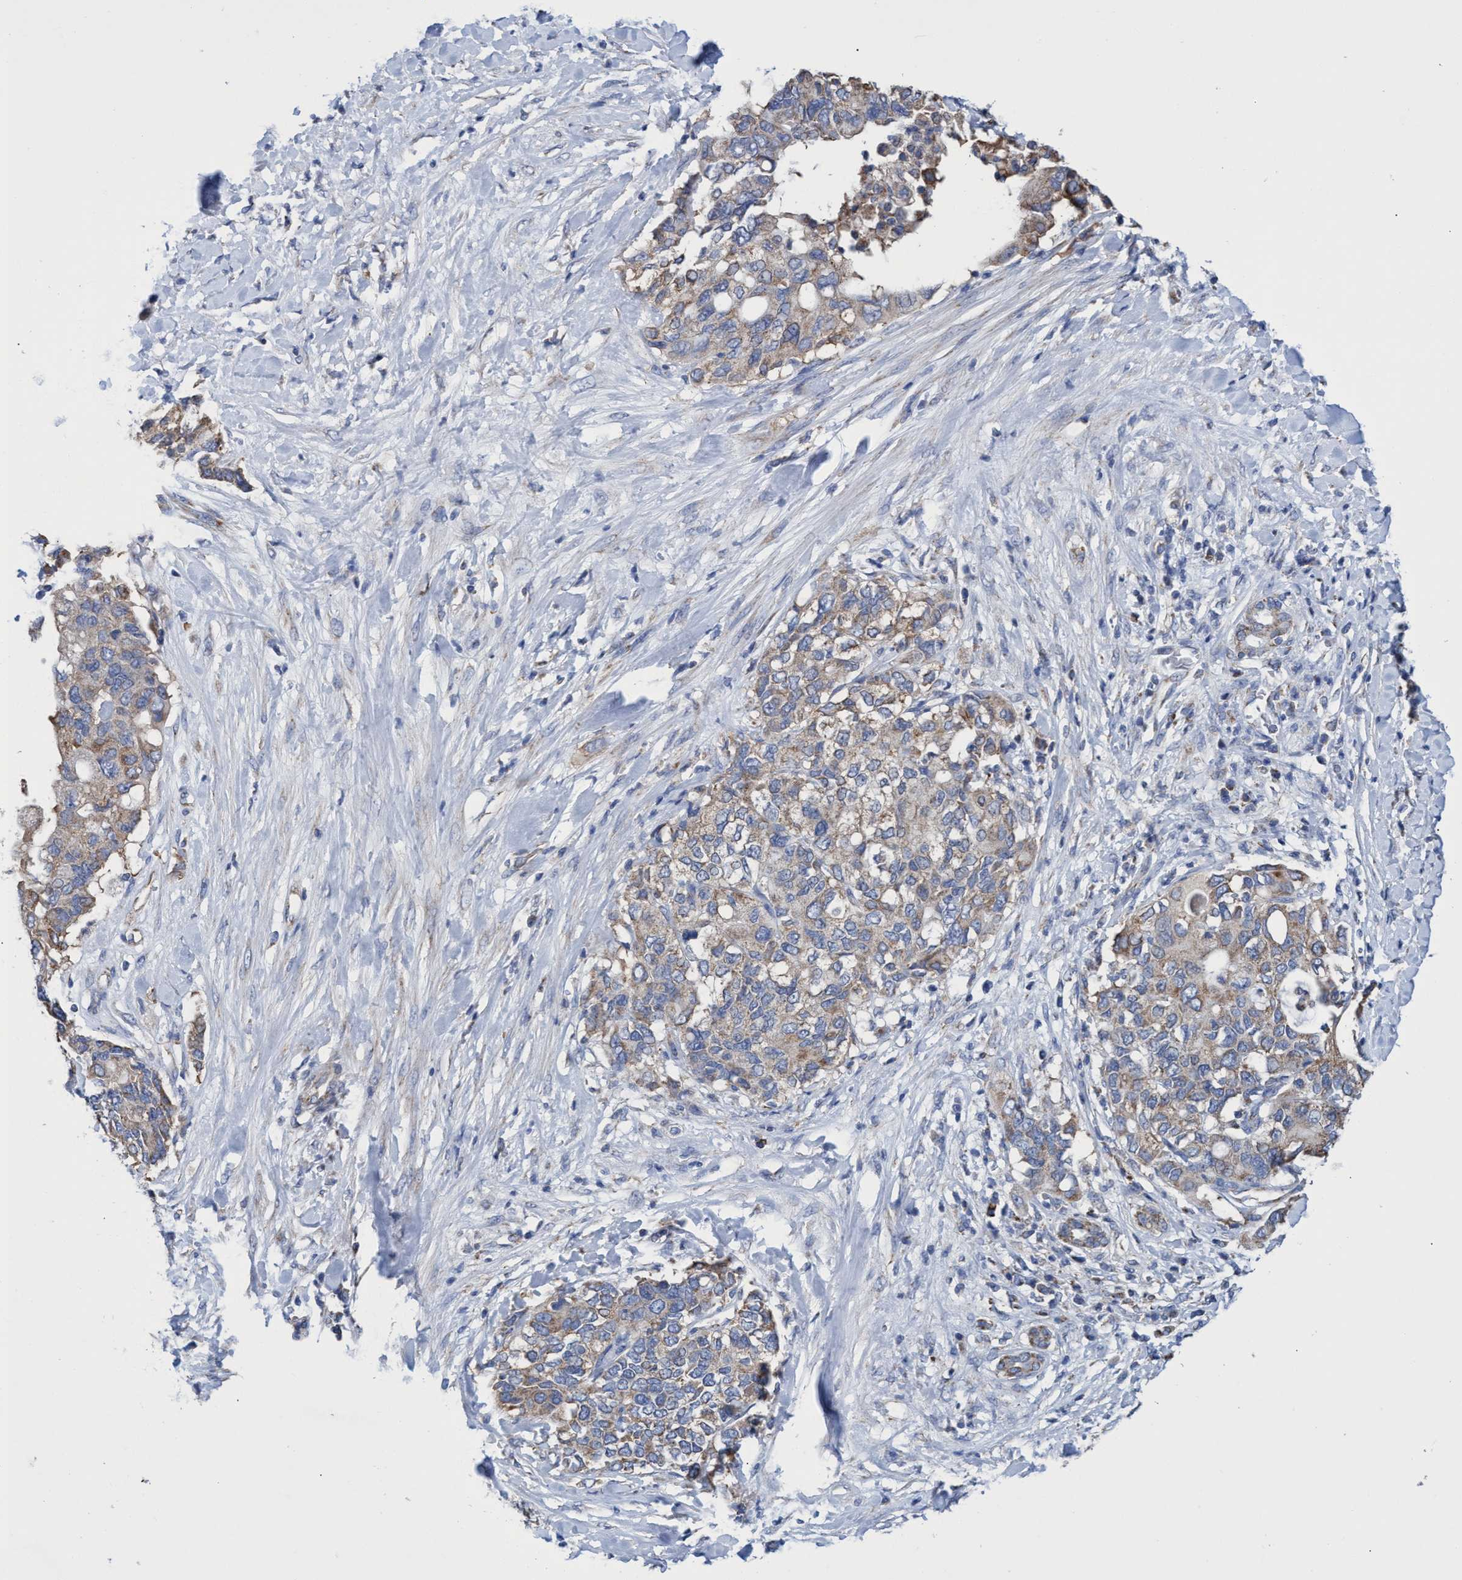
{"staining": {"intensity": "weak", "quantity": ">75%", "location": "cytoplasmic/membranous"}, "tissue": "pancreatic cancer", "cell_type": "Tumor cells", "image_type": "cancer", "snomed": [{"axis": "morphology", "description": "Adenocarcinoma, NOS"}, {"axis": "topography", "description": "Pancreas"}], "caption": "Human pancreatic adenocarcinoma stained with a brown dye demonstrates weak cytoplasmic/membranous positive positivity in approximately >75% of tumor cells.", "gene": "ZNF750", "patient": {"sex": "female", "age": 56}}